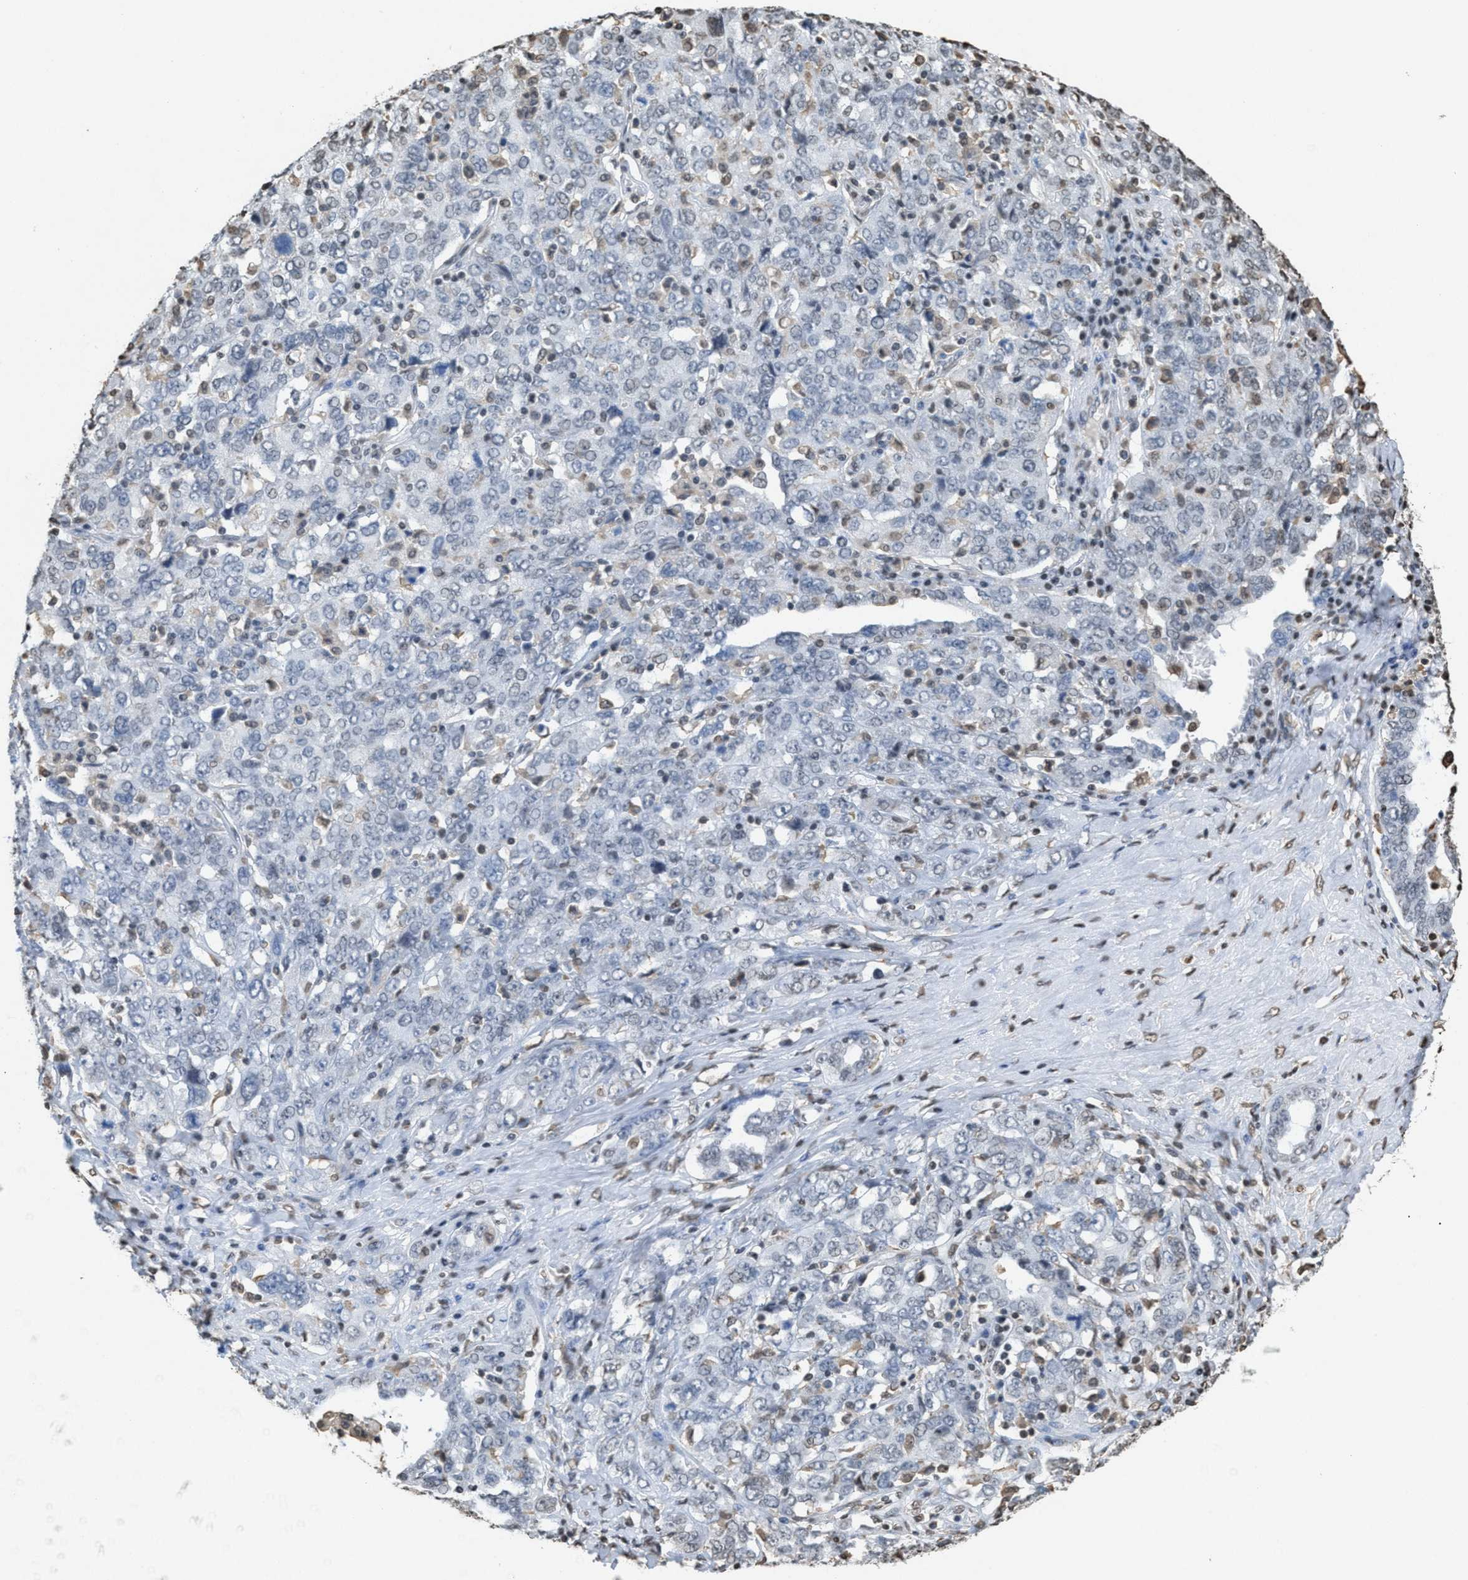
{"staining": {"intensity": "negative", "quantity": "none", "location": "none"}, "tissue": "ovarian cancer", "cell_type": "Tumor cells", "image_type": "cancer", "snomed": [{"axis": "morphology", "description": "Carcinoma, endometroid"}, {"axis": "topography", "description": "Ovary"}], "caption": "Tumor cells are negative for brown protein staining in ovarian cancer.", "gene": "NUP88", "patient": {"sex": "female", "age": 62}}